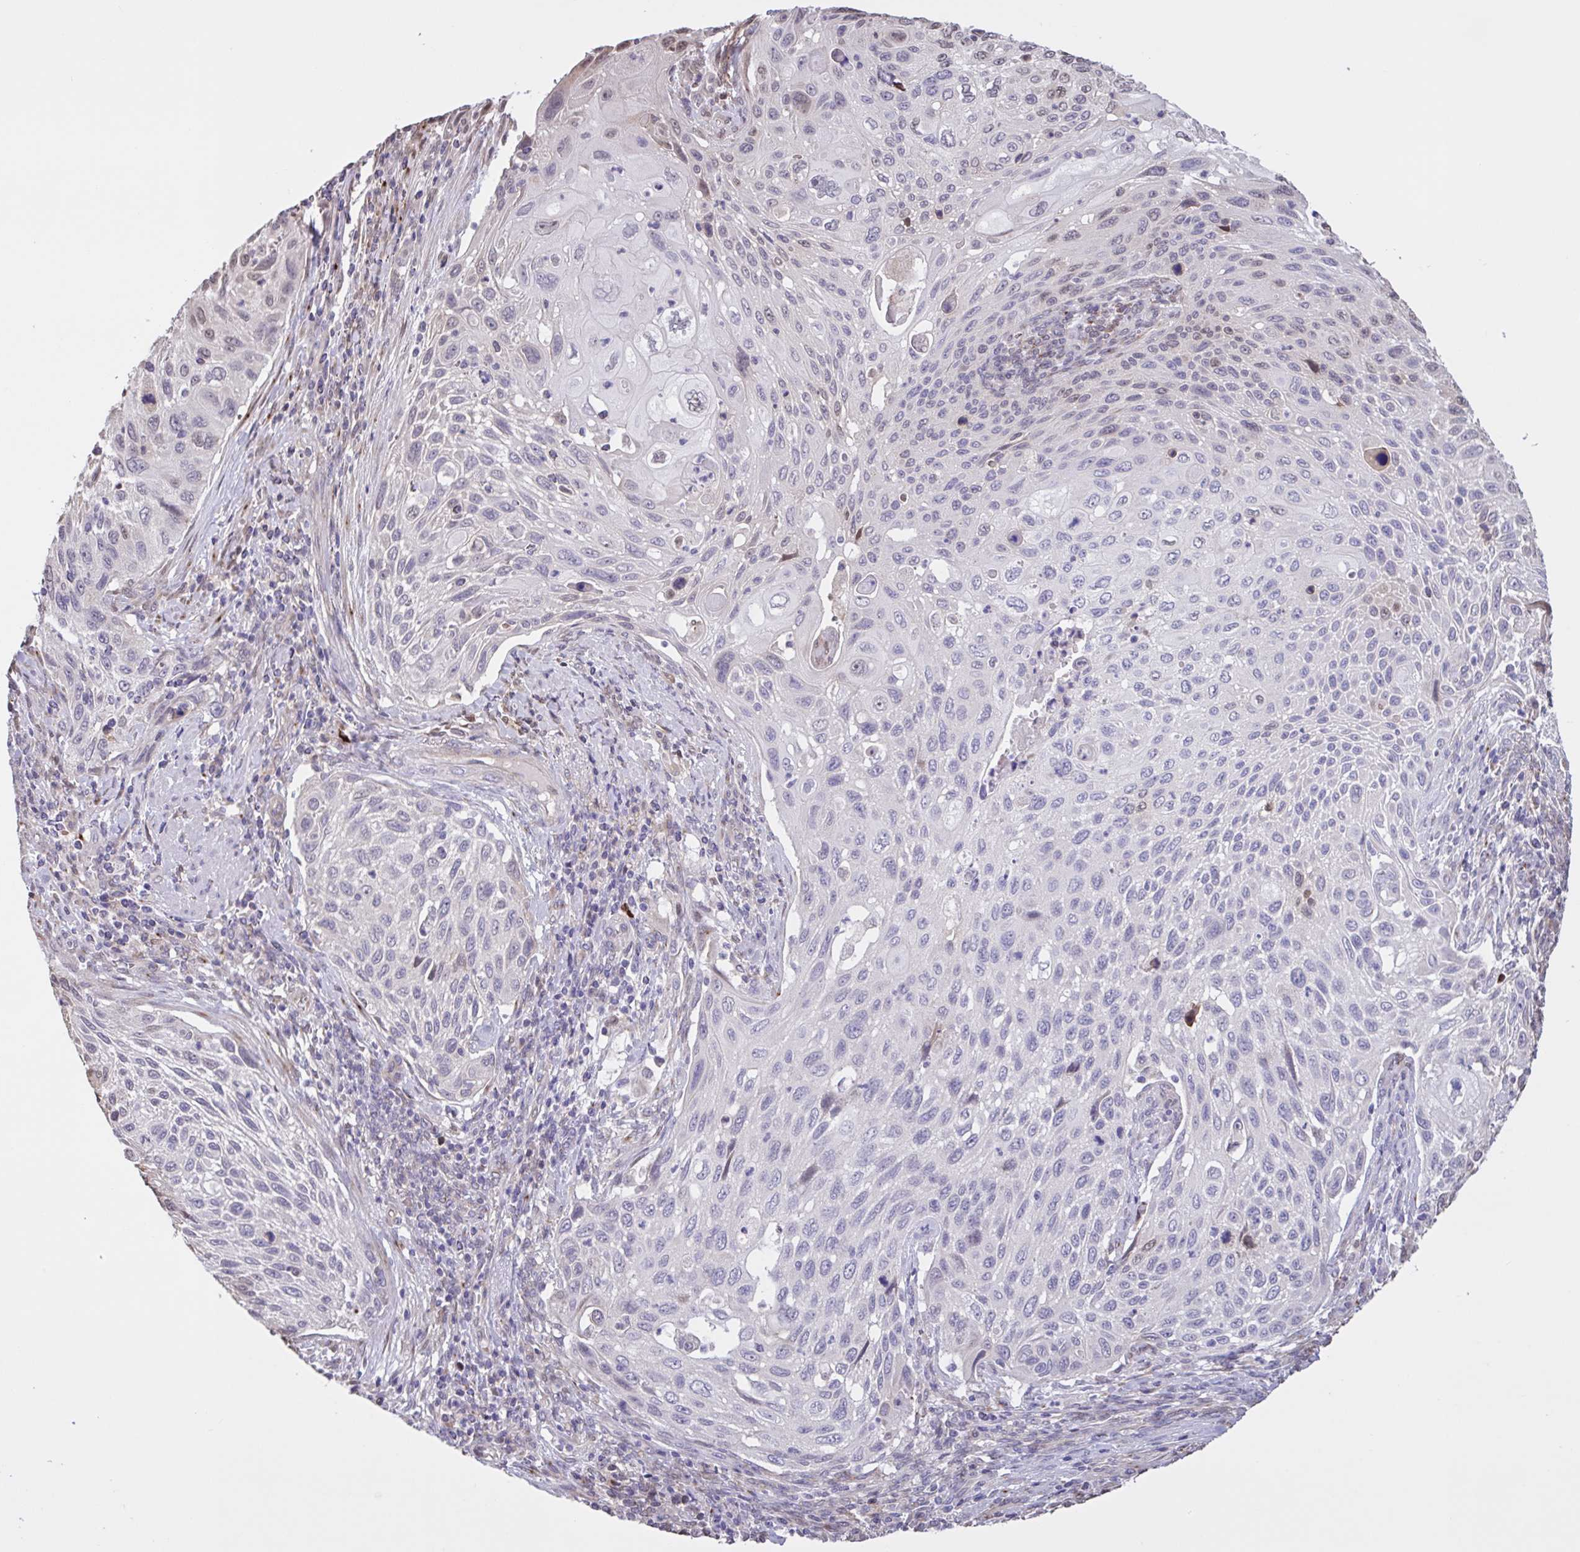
{"staining": {"intensity": "moderate", "quantity": "<25%", "location": "nuclear"}, "tissue": "cervical cancer", "cell_type": "Tumor cells", "image_type": "cancer", "snomed": [{"axis": "morphology", "description": "Squamous cell carcinoma, NOS"}, {"axis": "topography", "description": "Cervix"}], "caption": "Immunohistochemistry image of neoplastic tissue: cervical squamous cell carcinoma stained using immunohistochemistry (IHC) displays low levels of moderate protein expression localized specifically in the nuclear of tumor cells, appearing as a nuclear brown color.", "gene": "MRGPRX2", "patient": {"sex": "female", "age": 70}}